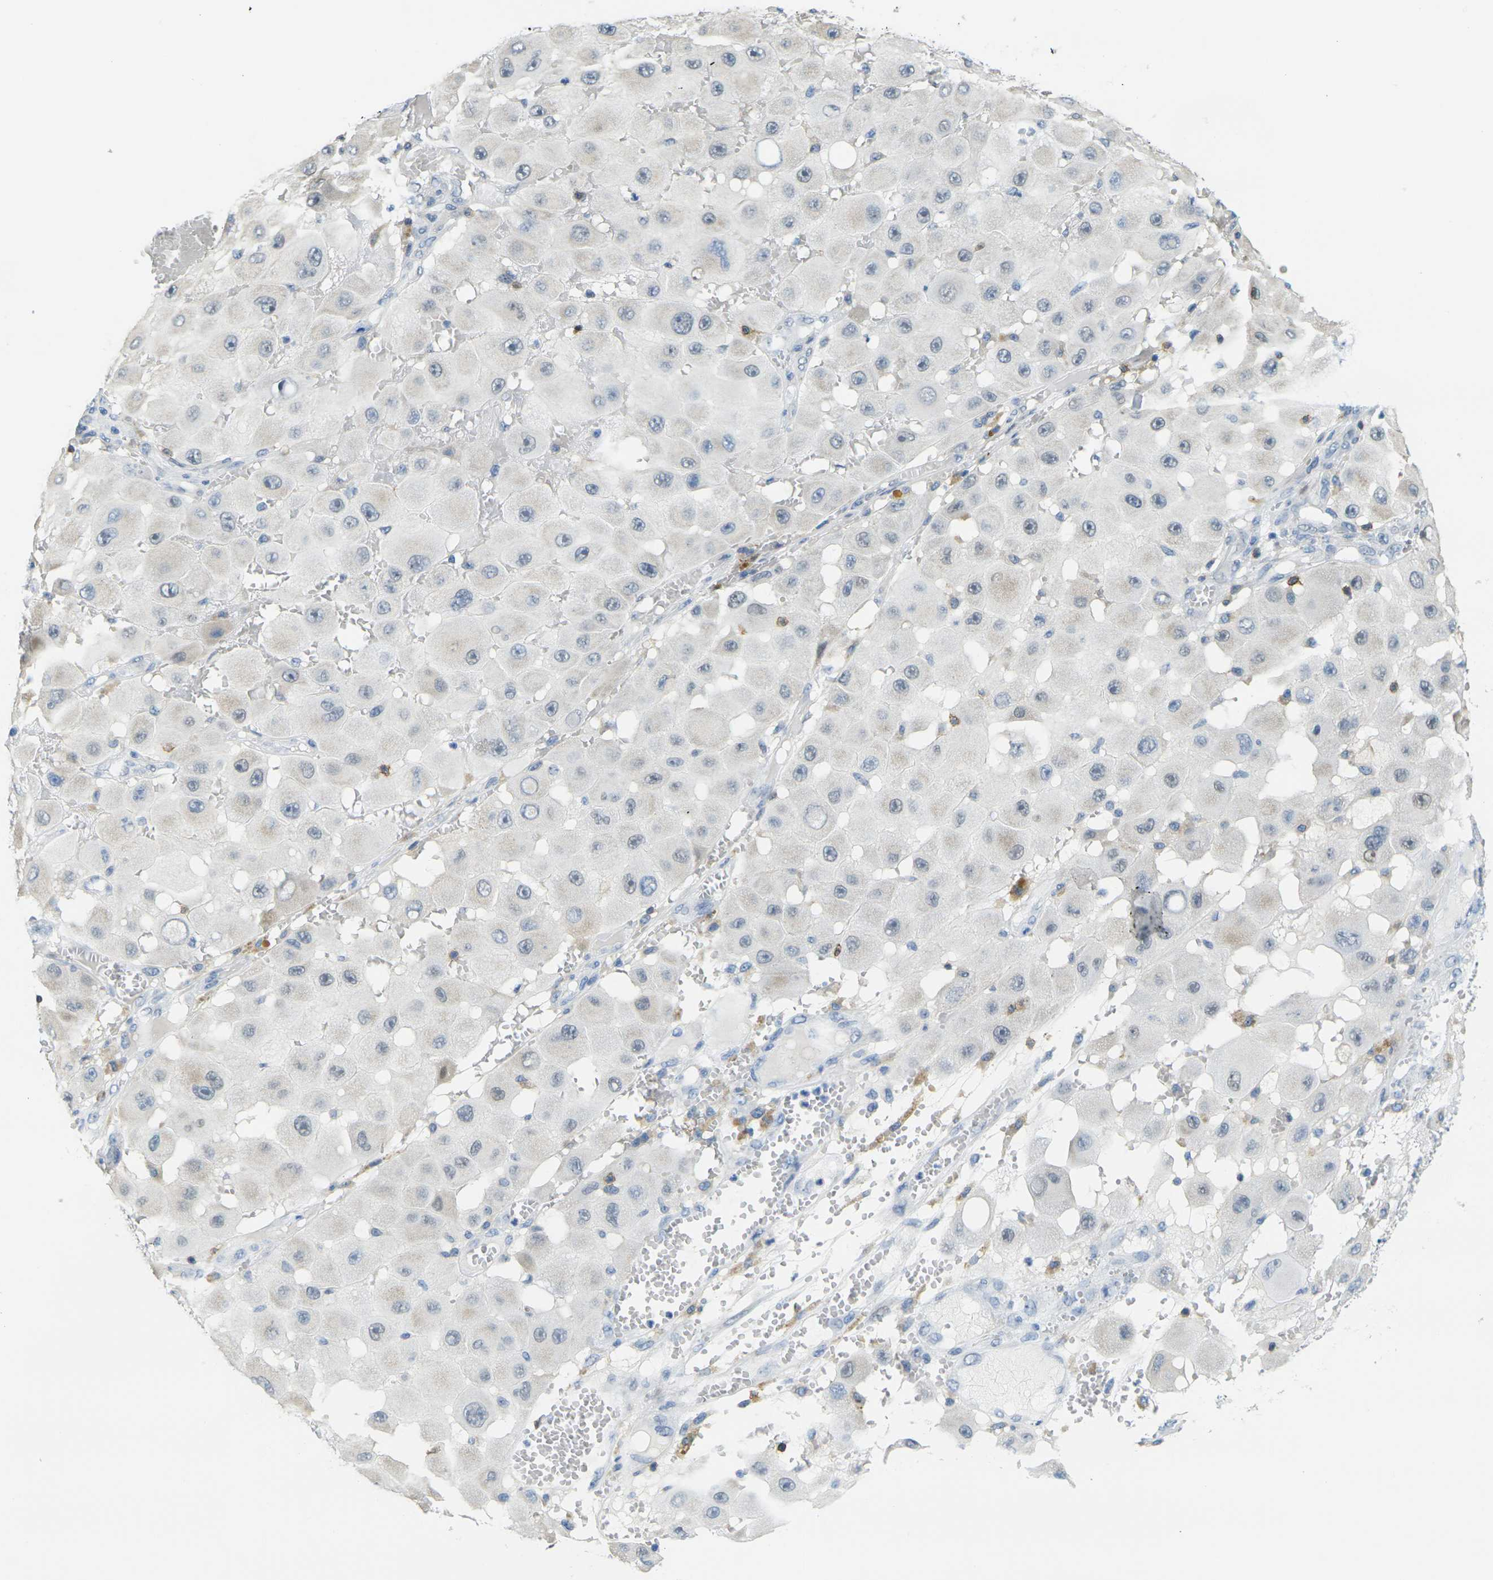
{"staining": {"intensity": "negative", "quantity": "none", "location": "none"}, "tissue": "melanoma", "cell_type": "Tumor cells", "image_type": "cancer", "snomed": [{"axis": "morphology", "description": "Malignant melanoma, NOS"}, {"axis": "topography", "description": "Skin"}], "caption": "An image of human malignant melanoma is negative for staining in tumor cells.", "gene": "CD3D", "patient": {"sex": "female", "age": 81}}